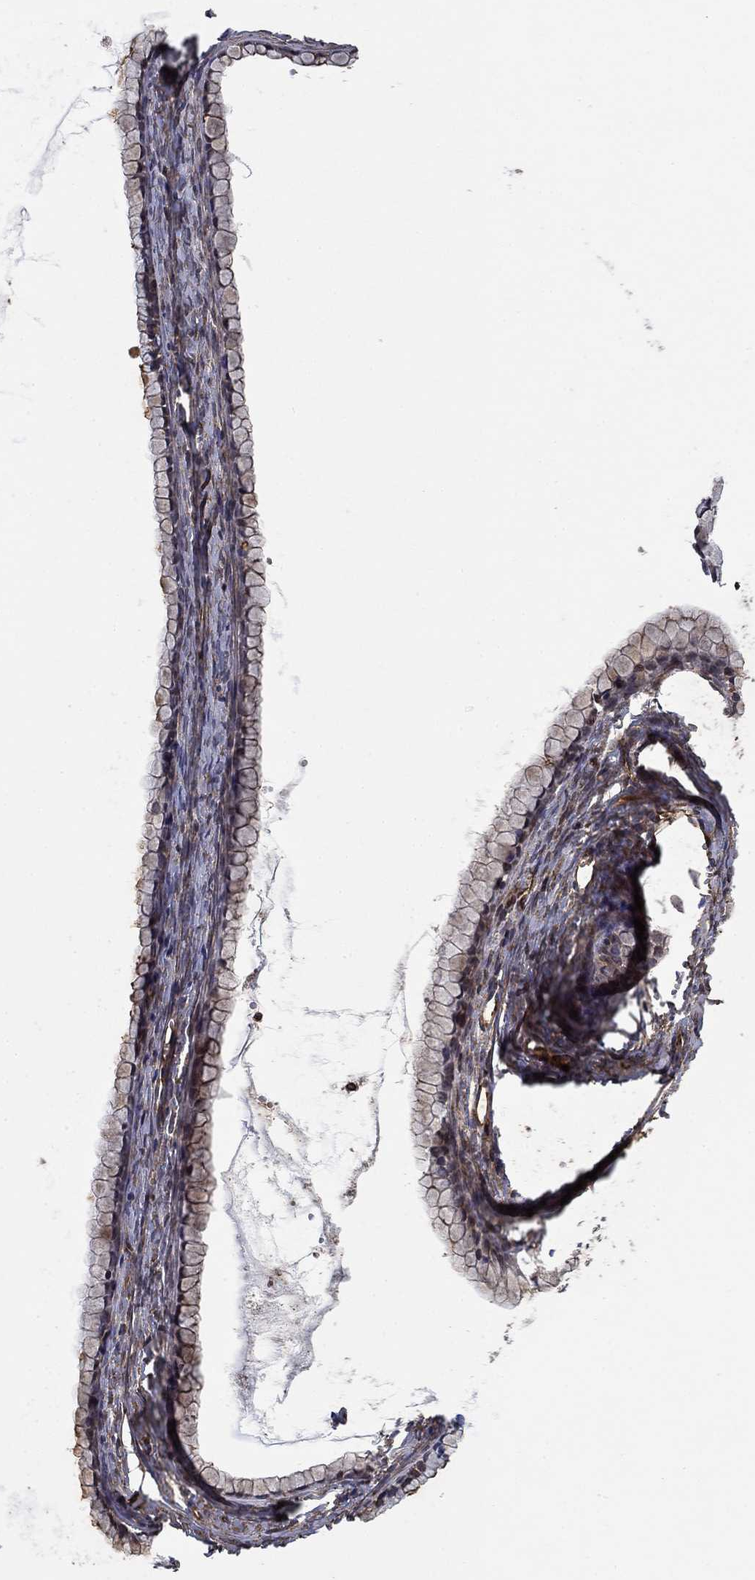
{"staining": {"intensity": "negative", "quantity": "none", "location": "none"}, "tissue": "ovarian cancer", "cell_type": "Tumor cells", "image_type": "cancer", "snomed": [{"axis": "morphology", "description": "Cystadenocarcinoma, mucinous, NOS"}, {"axis": "topography", "description": "Ovary"}], "caption": "This is a micrograph of IHC staining of ovarian cancer (mucinous cystadenocarcinoma), which shows no positivity in tumor cells.", "gene": "IFRD1", "patient": {"sex": "female", "age": 41}}